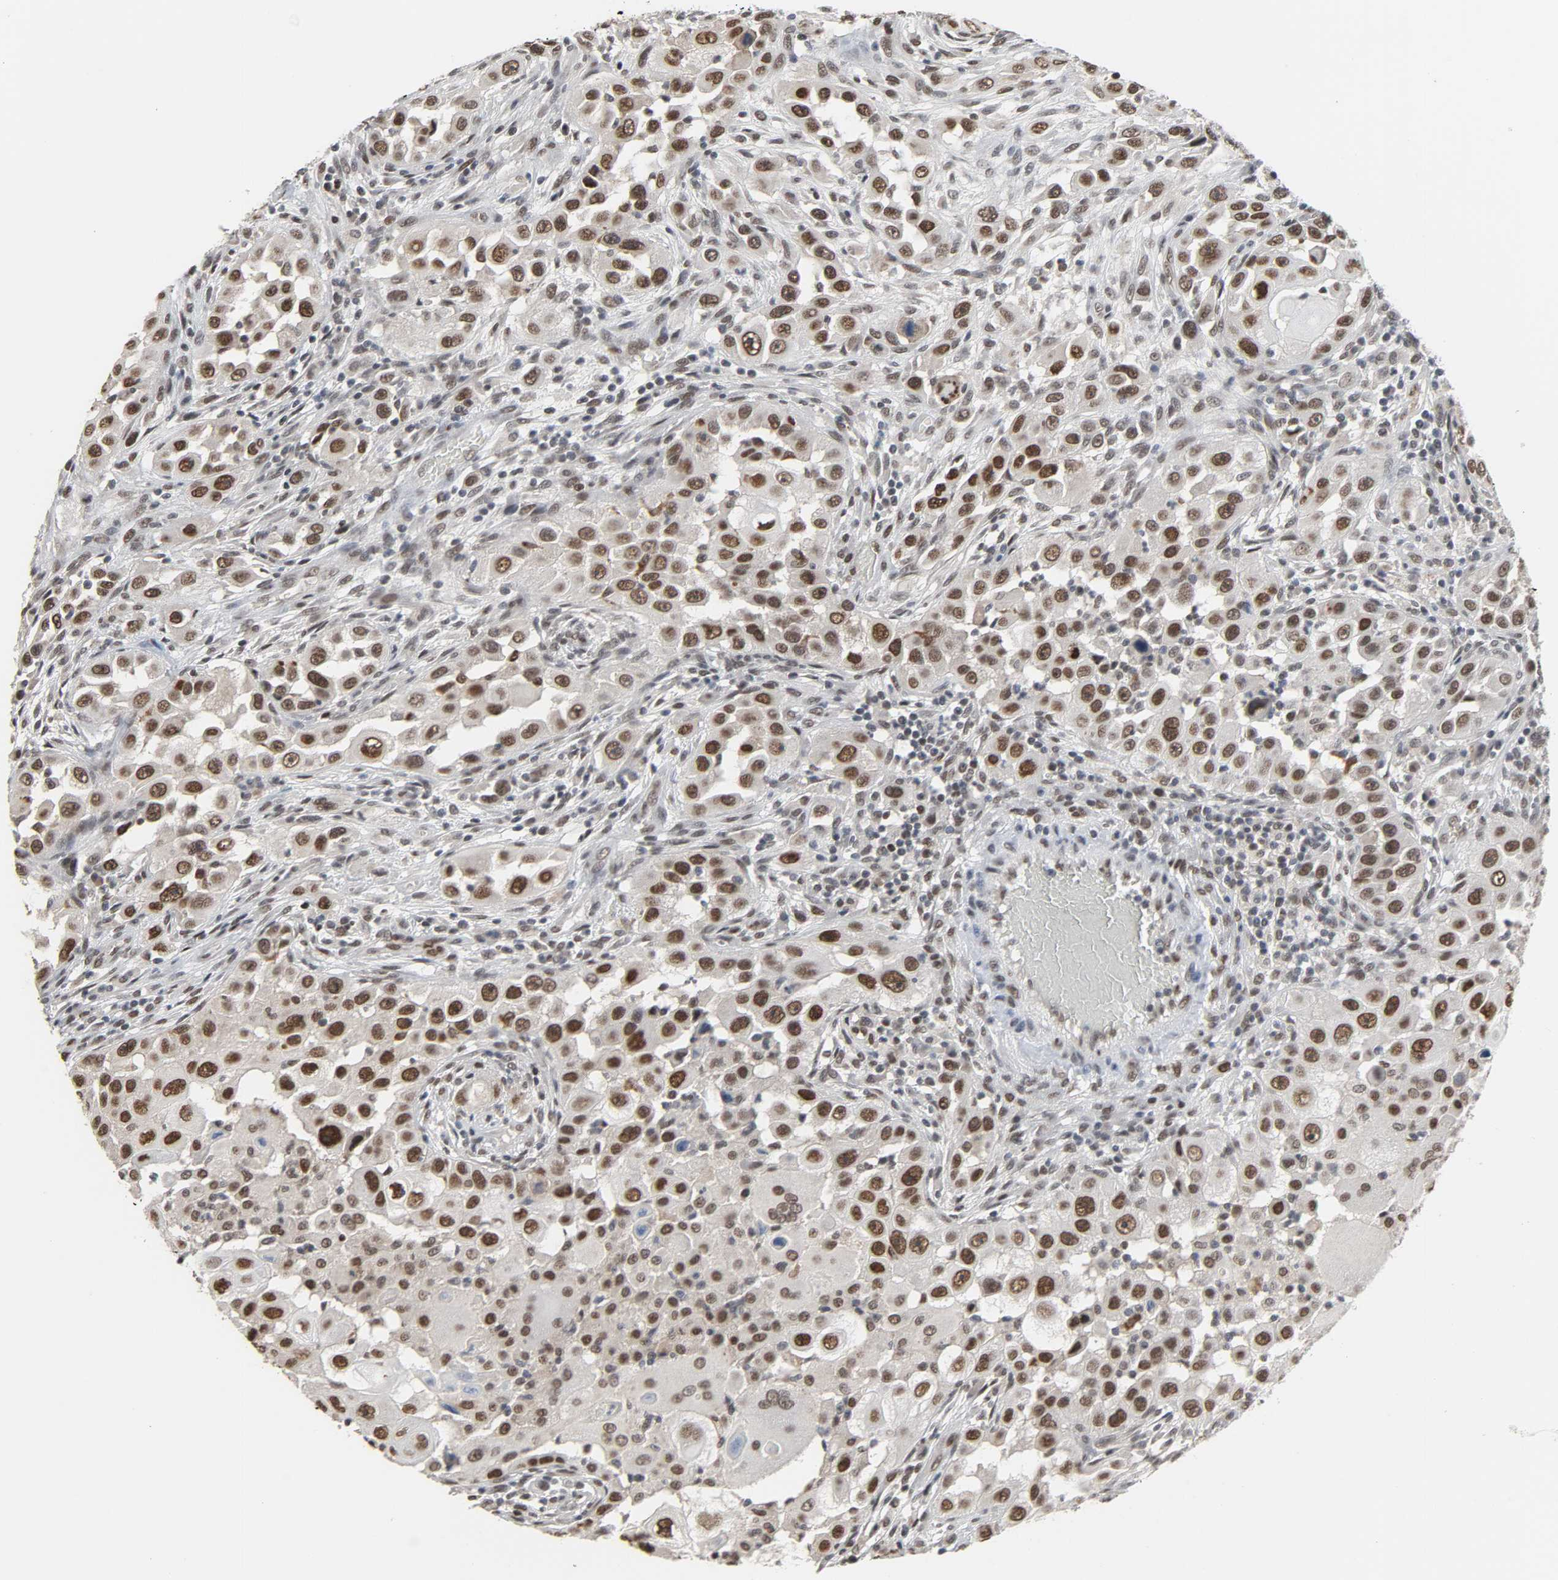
{"staining": {"intensity": "strong", "quantity": "25%-75%", "location": "nuclear"}, "tissue": "head and neck cancer", "cell_type": "Tumor cells", "image_type": "cancer", "snomed": [{"axis": "morphology", "description": "Carcinoma, NOS"}, {"axis": "topography", "description": "Head-Neck"}], "caption": "There is high levels of strong nuclear expression in tumor cells of carcinoma (head and neck), as demonstrated by immunohistochemical staining (brown color).", "gene": "DAZAP1", "patient": {"sex": "male", "age": 87}}